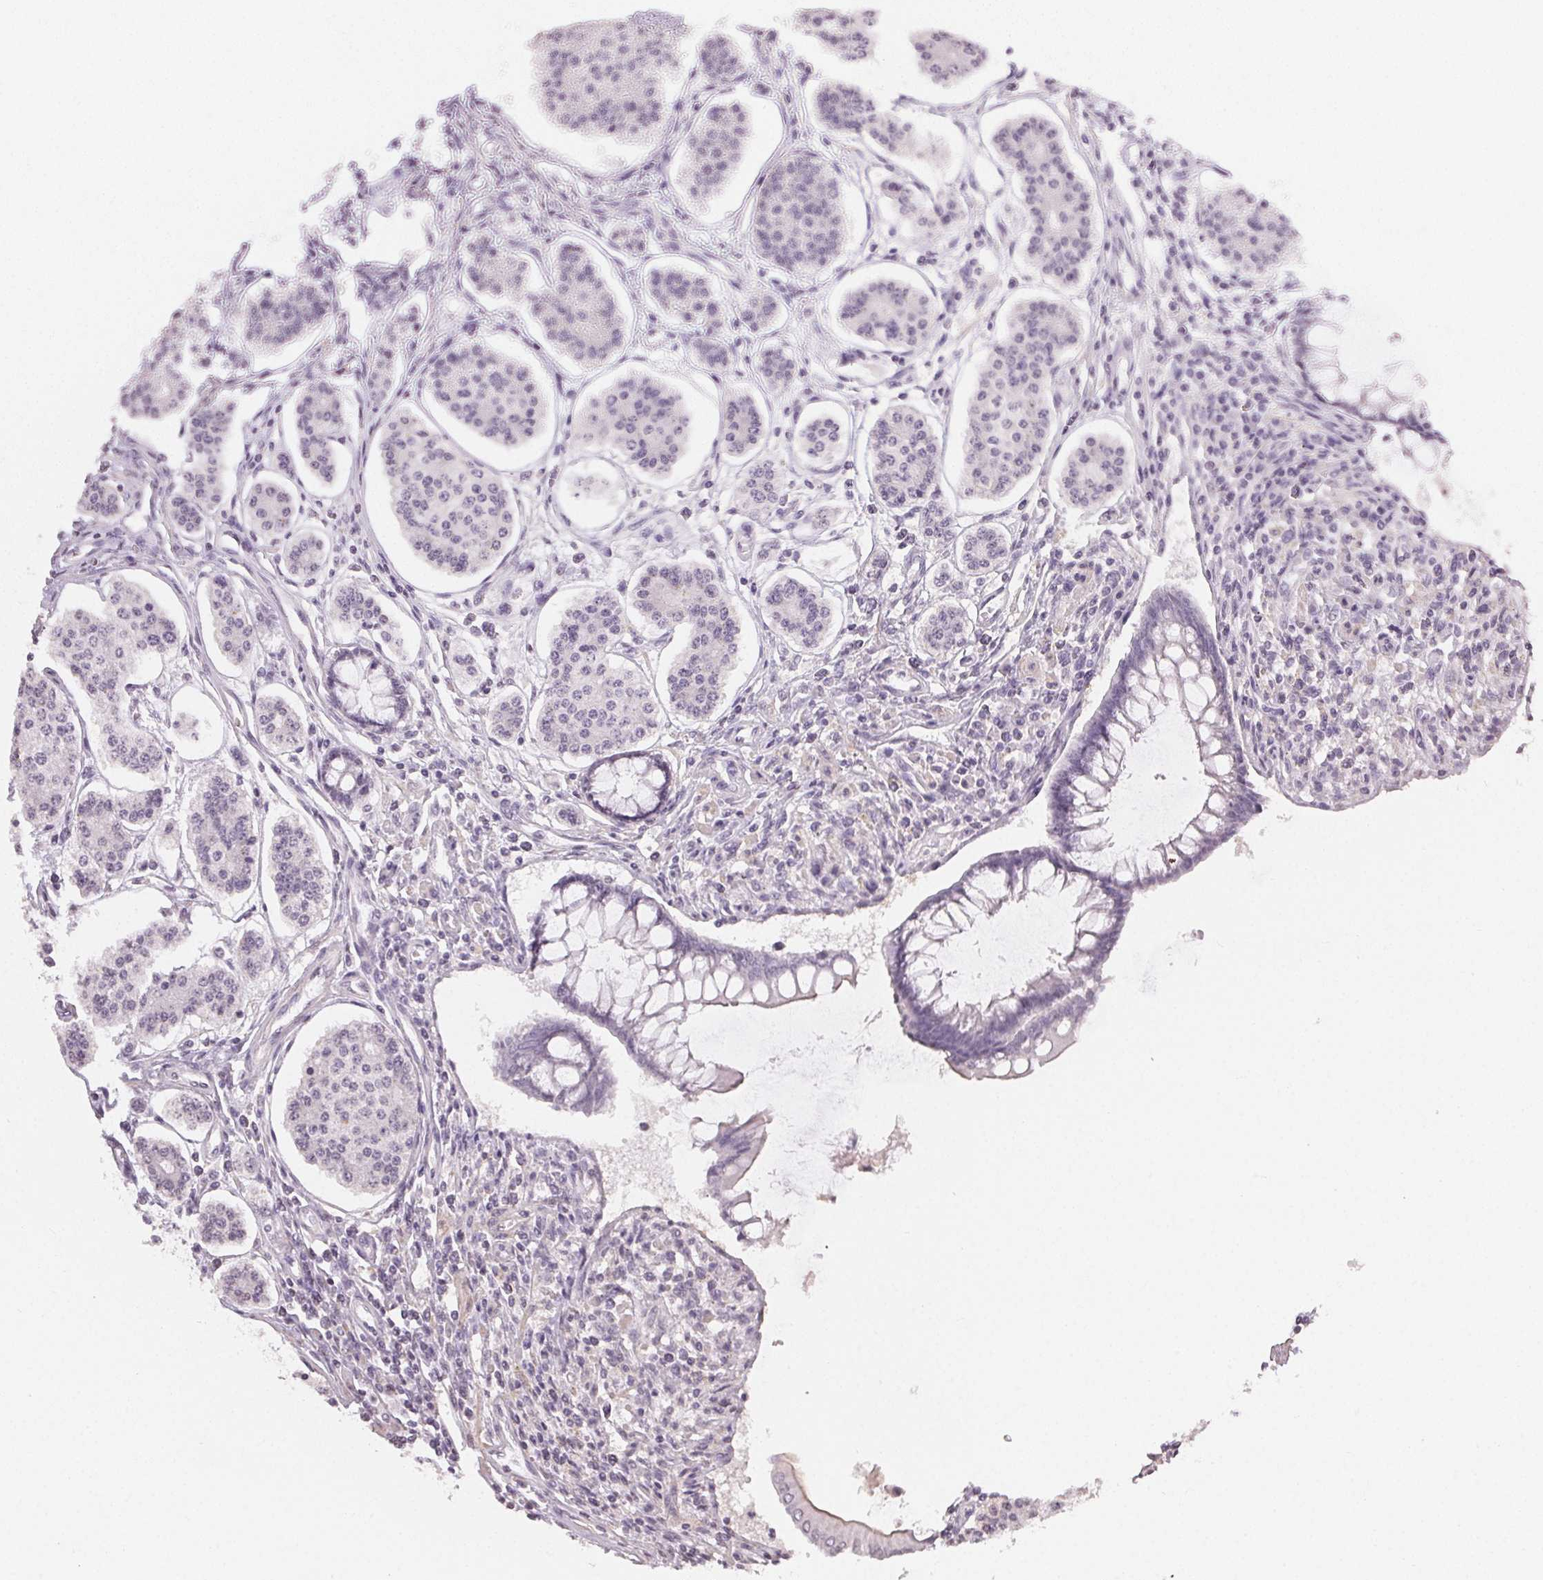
{"staining": {"intensity": "negative", "quantity": "none", "location": "none"}, "tissue": "carcinoid", "cell_type": "Tumor cells", "image_type": "cancer", "snomed": [{"axis": "morphology", "description": "Carcinoid, malignant, NOS"}, {"axis": "topography", "description": "Small intestine"}], "caption": "This is a image of IHC staining of carcinoid, which shows no positivity in tumor cells.", "gene": "TMEM174", "patient": {"sex": "female", "age": 65}}